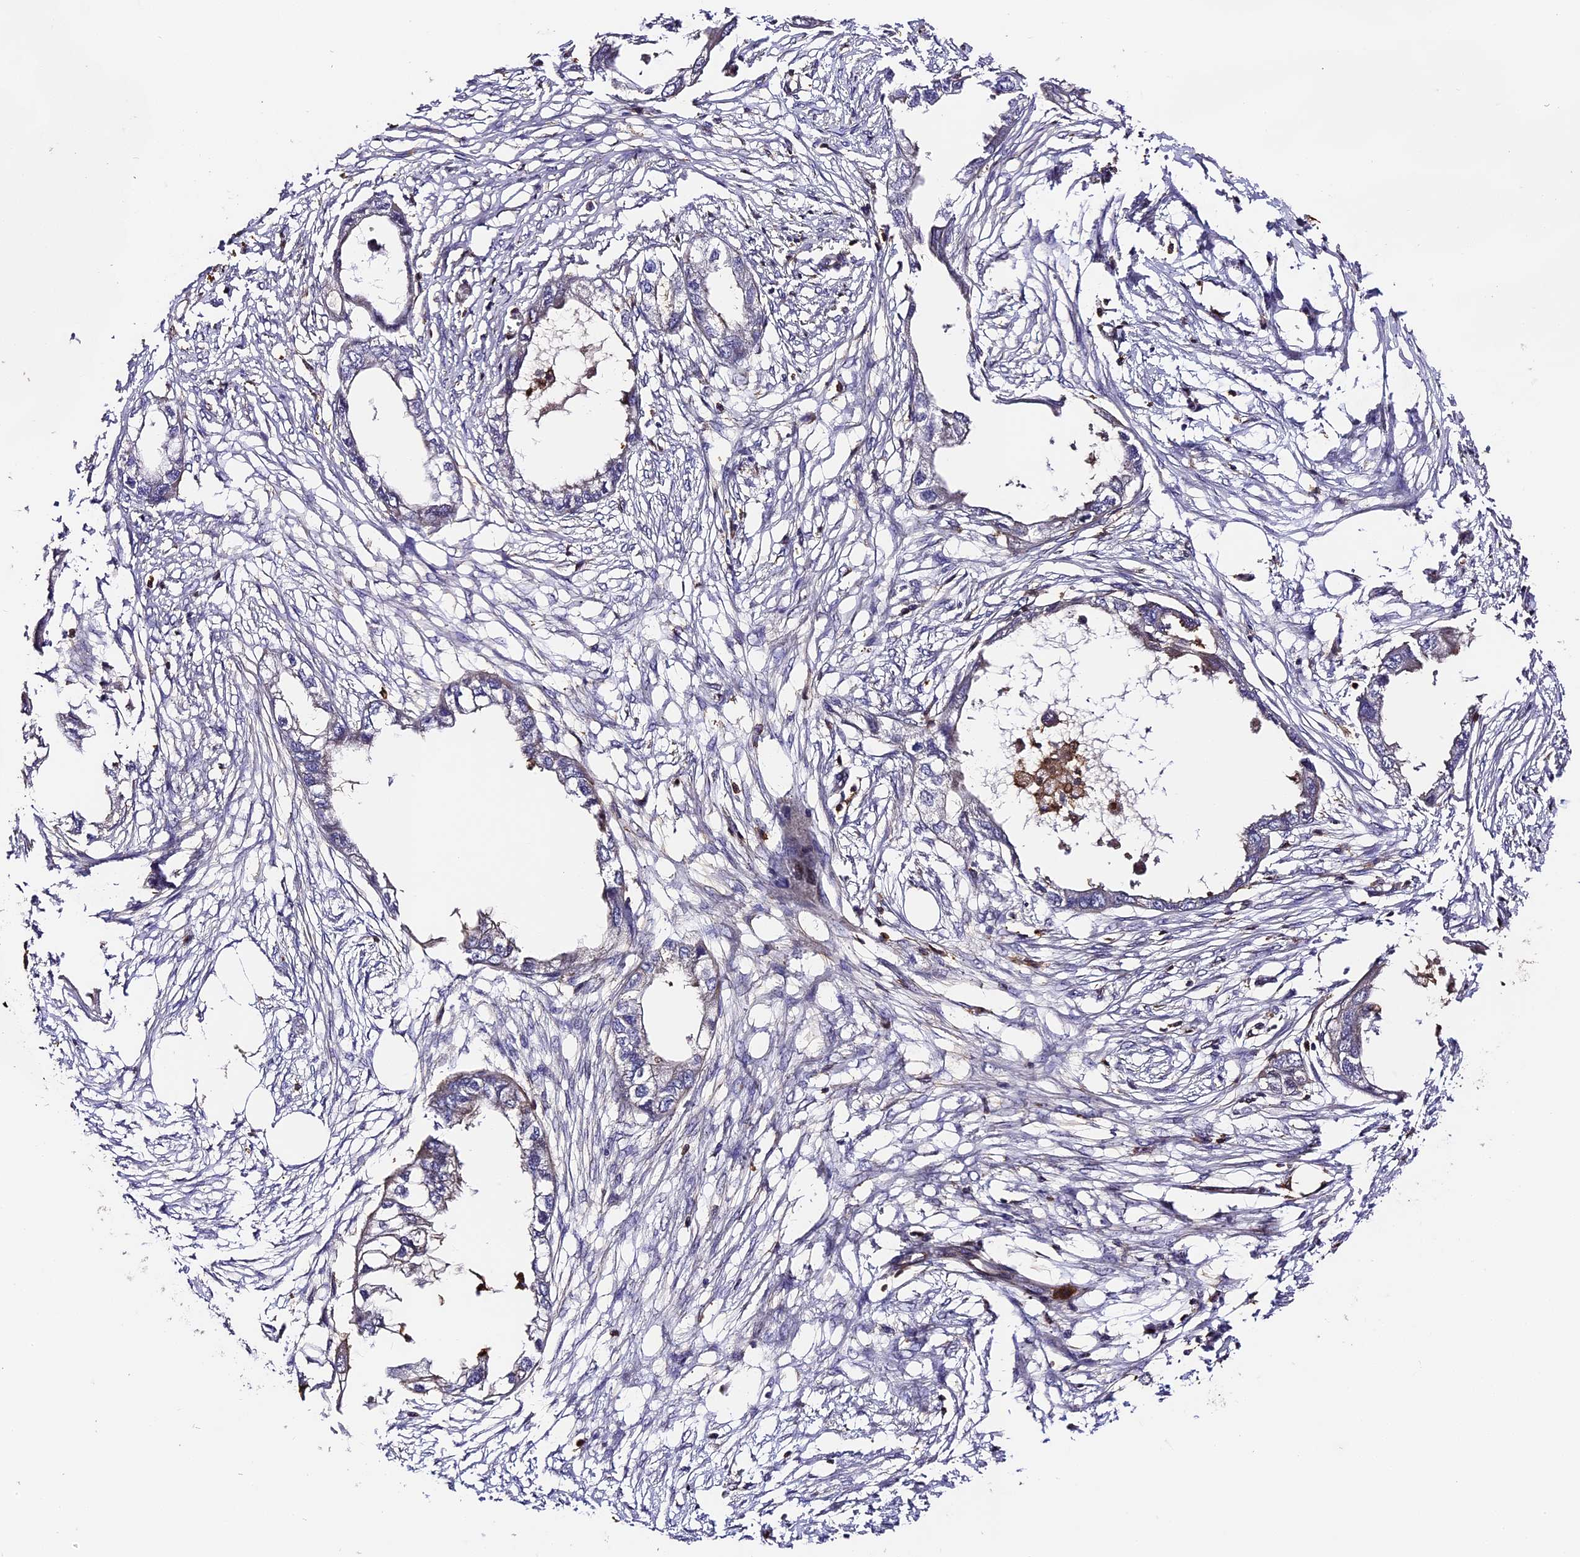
{"staining": {"intensity": "negative", "quantity": "none", "location": "none"}, "tissue": "endometrial cancer", "cell_type": "Tumor cells", "image_type": "cancer", "snomed": [{"axis": "morphology", "description": "Adenocarcinoma, NOS"}, {"axis": "morphology", "description": "Adenocarcinoma, metastatic, NOS"}, {"axis": "topography", "description": "Adipose tissue"}, {"axis": "topography", "description": "Endometrium"}], "caption": "The photomicrograph exhibits no staining of tumor cells in endometrial metastatic adenocarcinoma. Brightfield microscopy of immunohistochemistry stained with DAB (3,3'-diaminobenzidine) (brown) and hematoxylin (blue), captured at high magnification.", "gene": "RAPSN", "patient": {"sex": "female", "age": 67}}